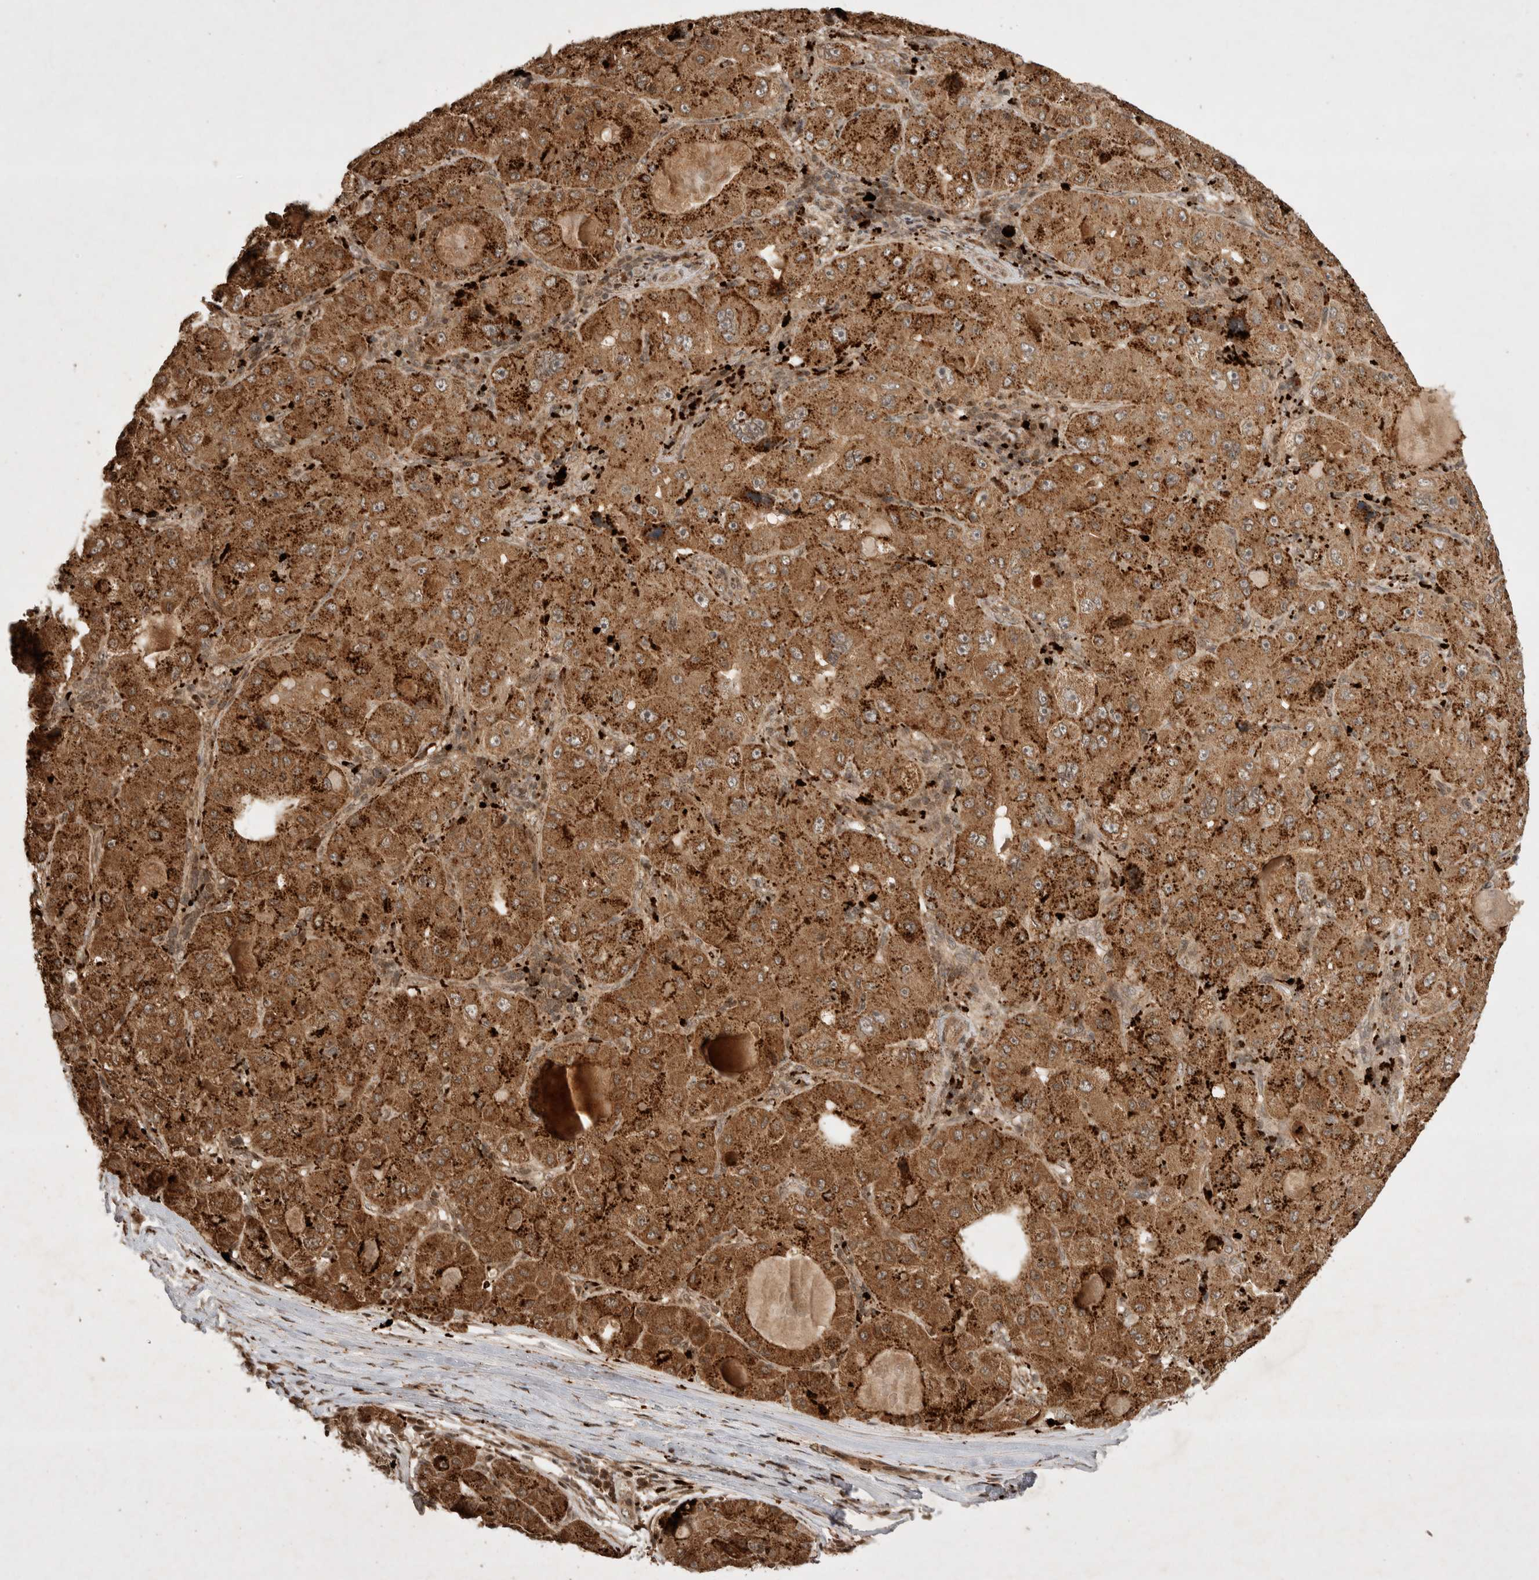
{"staining": {"intensity": "strong", "quantity": ">75%", "location": "cytoplasmic/membranous"}, "tissue": "liver cancer", "cell_type": "Tumor cells", "image_type": "cancer", "snomed": [{"axis": "morphology", "description": "Carcinoma, Hepatocellular, NOS"}, {"axis": "topography", "description": "Liver"}], "caption": "Strong cytoplasmic/membranous positivity is present in approximately >75% of tumor cells in liver hepatocellular carcinoma. (Stains: DAB (3,3'-diaminobenzidine) in brown, nuclei in blue, Microscopy: brightfield microscopy at high magnification).", "gene": "FAM221A", "patient": {"sex": "male", "age": 80}}